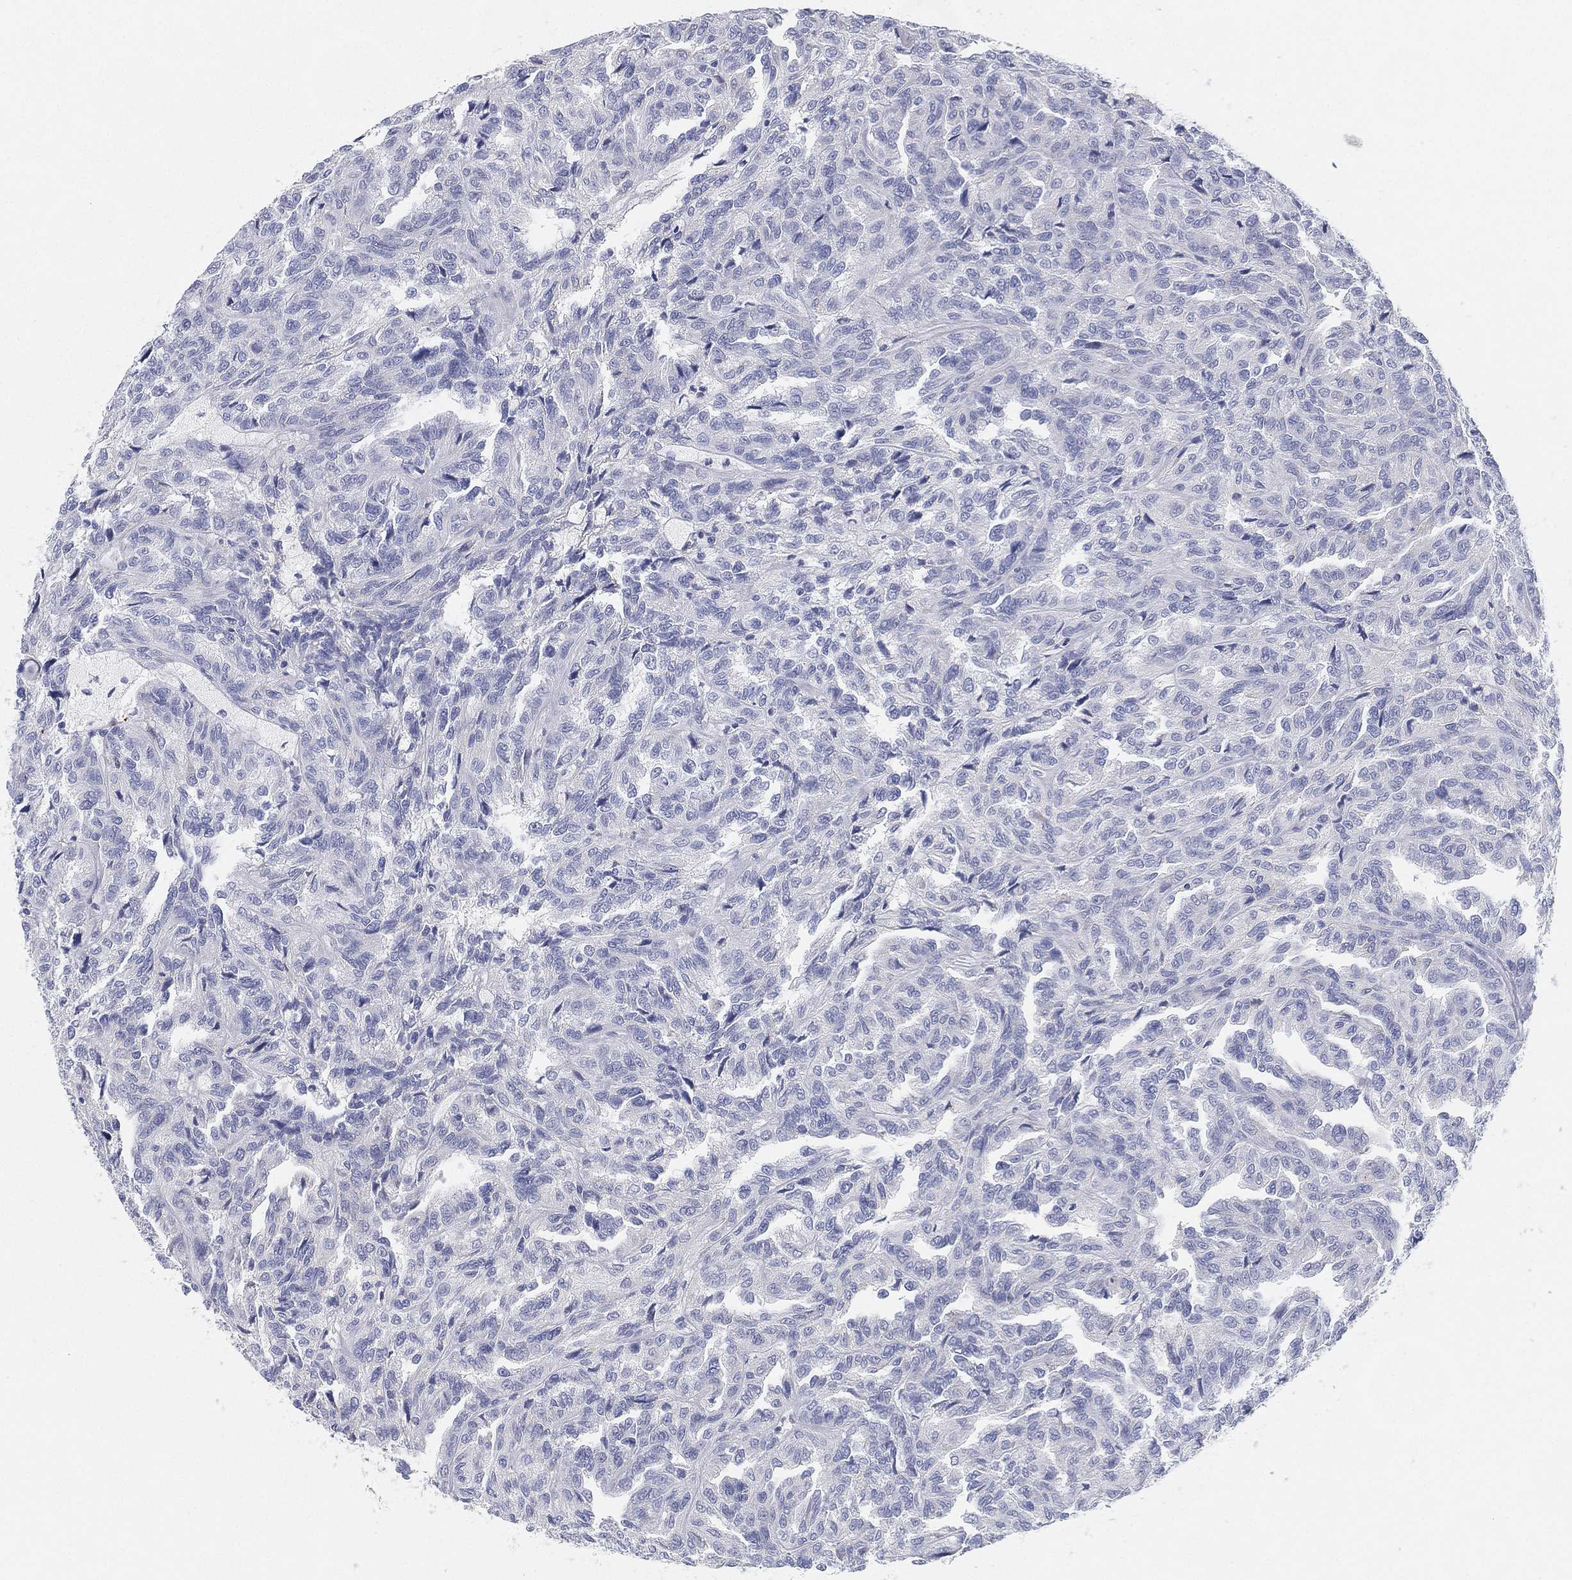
{"staining": {"intensity": "negative", "quantity": "none", "location": "none"}, "tissue": "renal cancer", "cell_type": "Tumor cells", "image_type": "cancer", "snomed": [{"axis": "morphology", "description": "Adenocarcinoma, NOS"}, {"axis": "topography", "description": "Kidney"}], "caption": "An image of adenocarcinoma (renal) stained for a protein displays no brown staining in tumor cells.", "gene": "GPR61", "patient": {"sex": "male", "age": 79}}